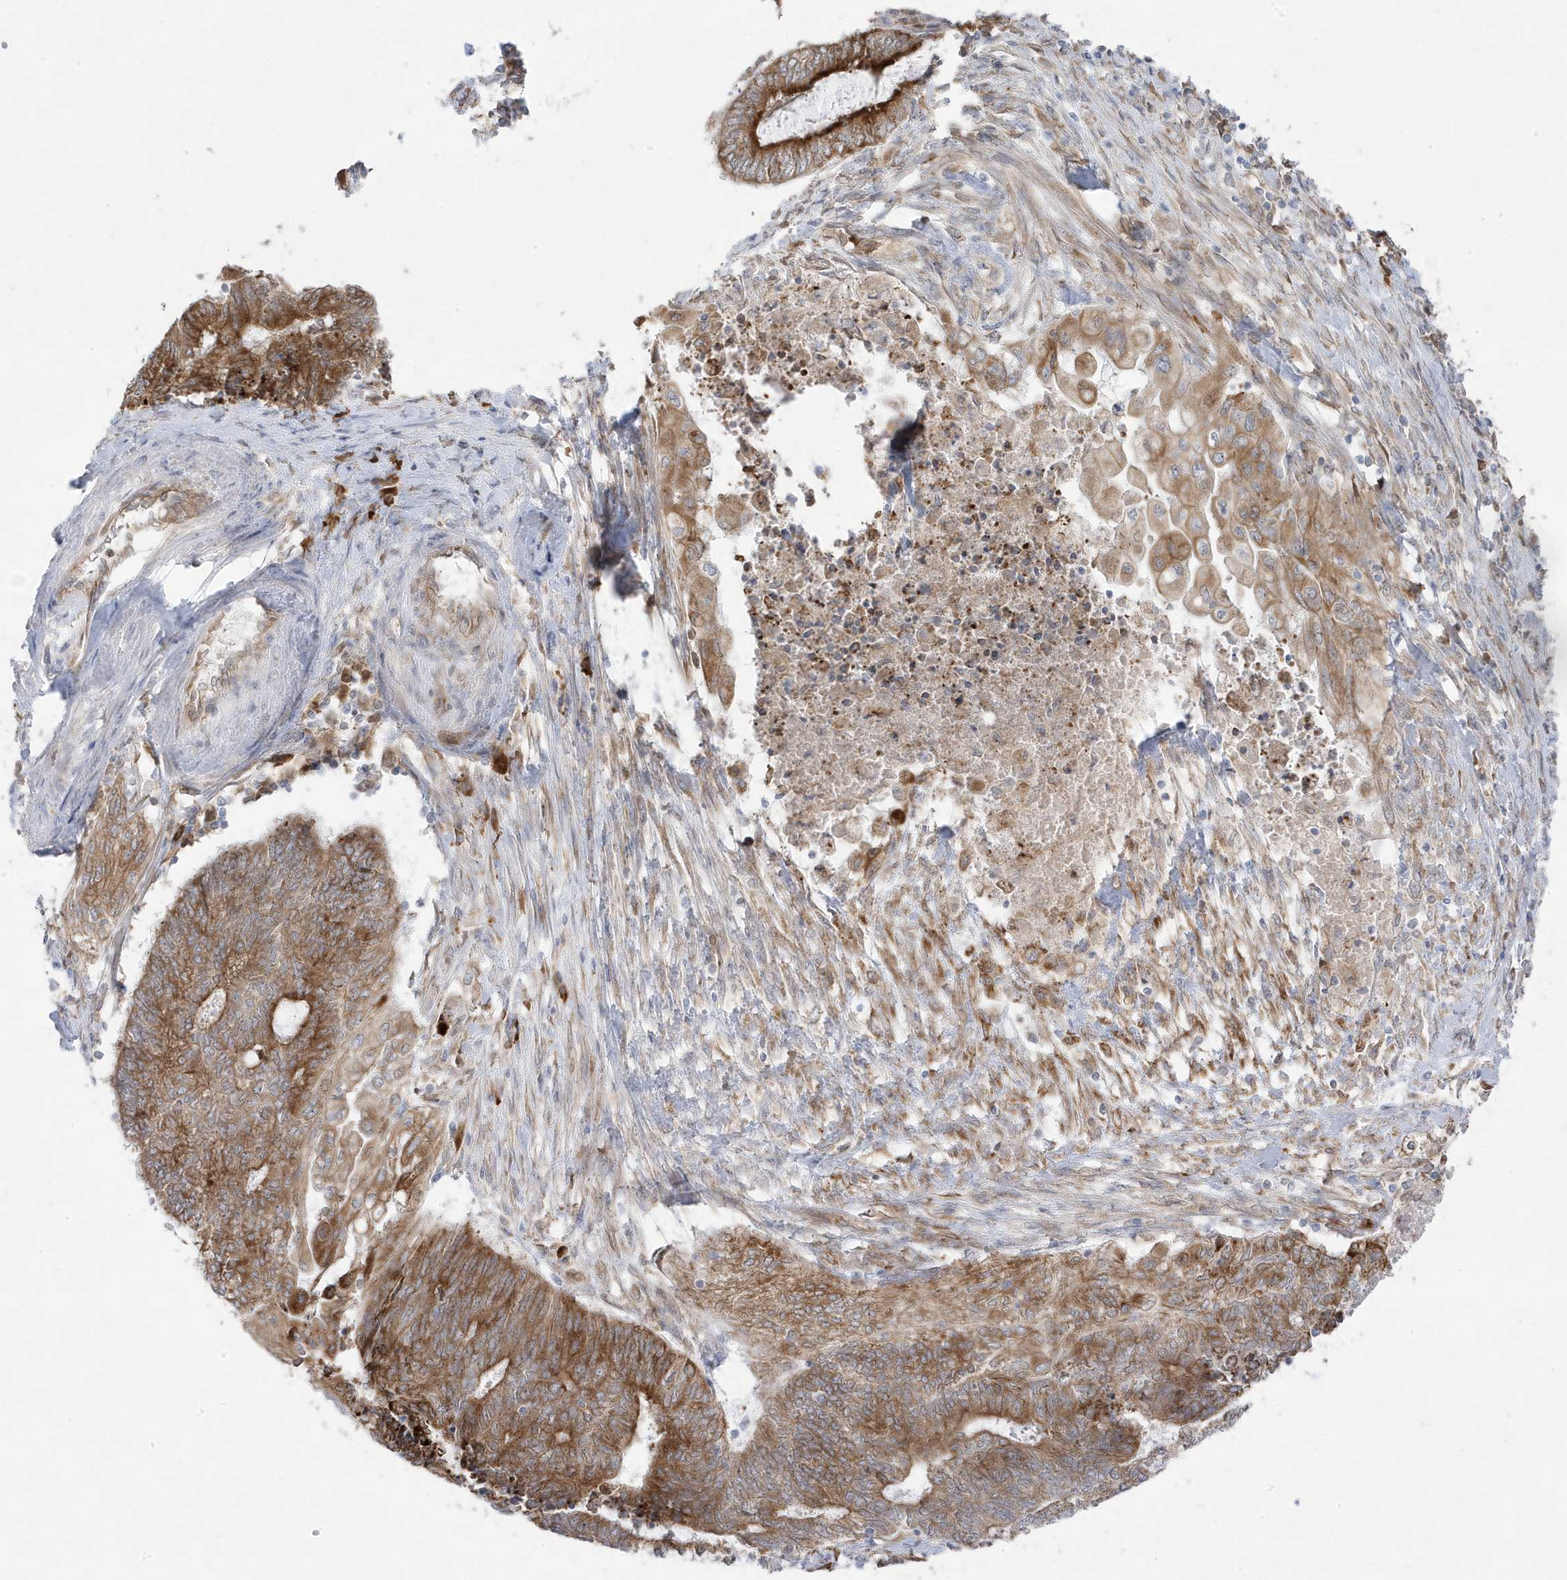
{"staining": {"intensity": "moderate", "quantity": ">75%", "location": "cytoplasmic/membranous"}, "tissue": "endometrial cancer", "cell_type": "Tumor cells", "image_type": "cancer", "snomed": [{"axis": "morphology", "description": "Adenocarcinoma, NOS"}, {"axis": "topography", "description": "Uterus"}, {"axis": "topography", "description": "Endometrium"}], "caption": "Endometrial adenocarcinoma stained for a protein (brown) shows moderate cytoplasmic/membranous positive positivity in about >75% of tumor cells.", "gene": "ZNF654", "patient": {"sex": "female", "age": 70}}